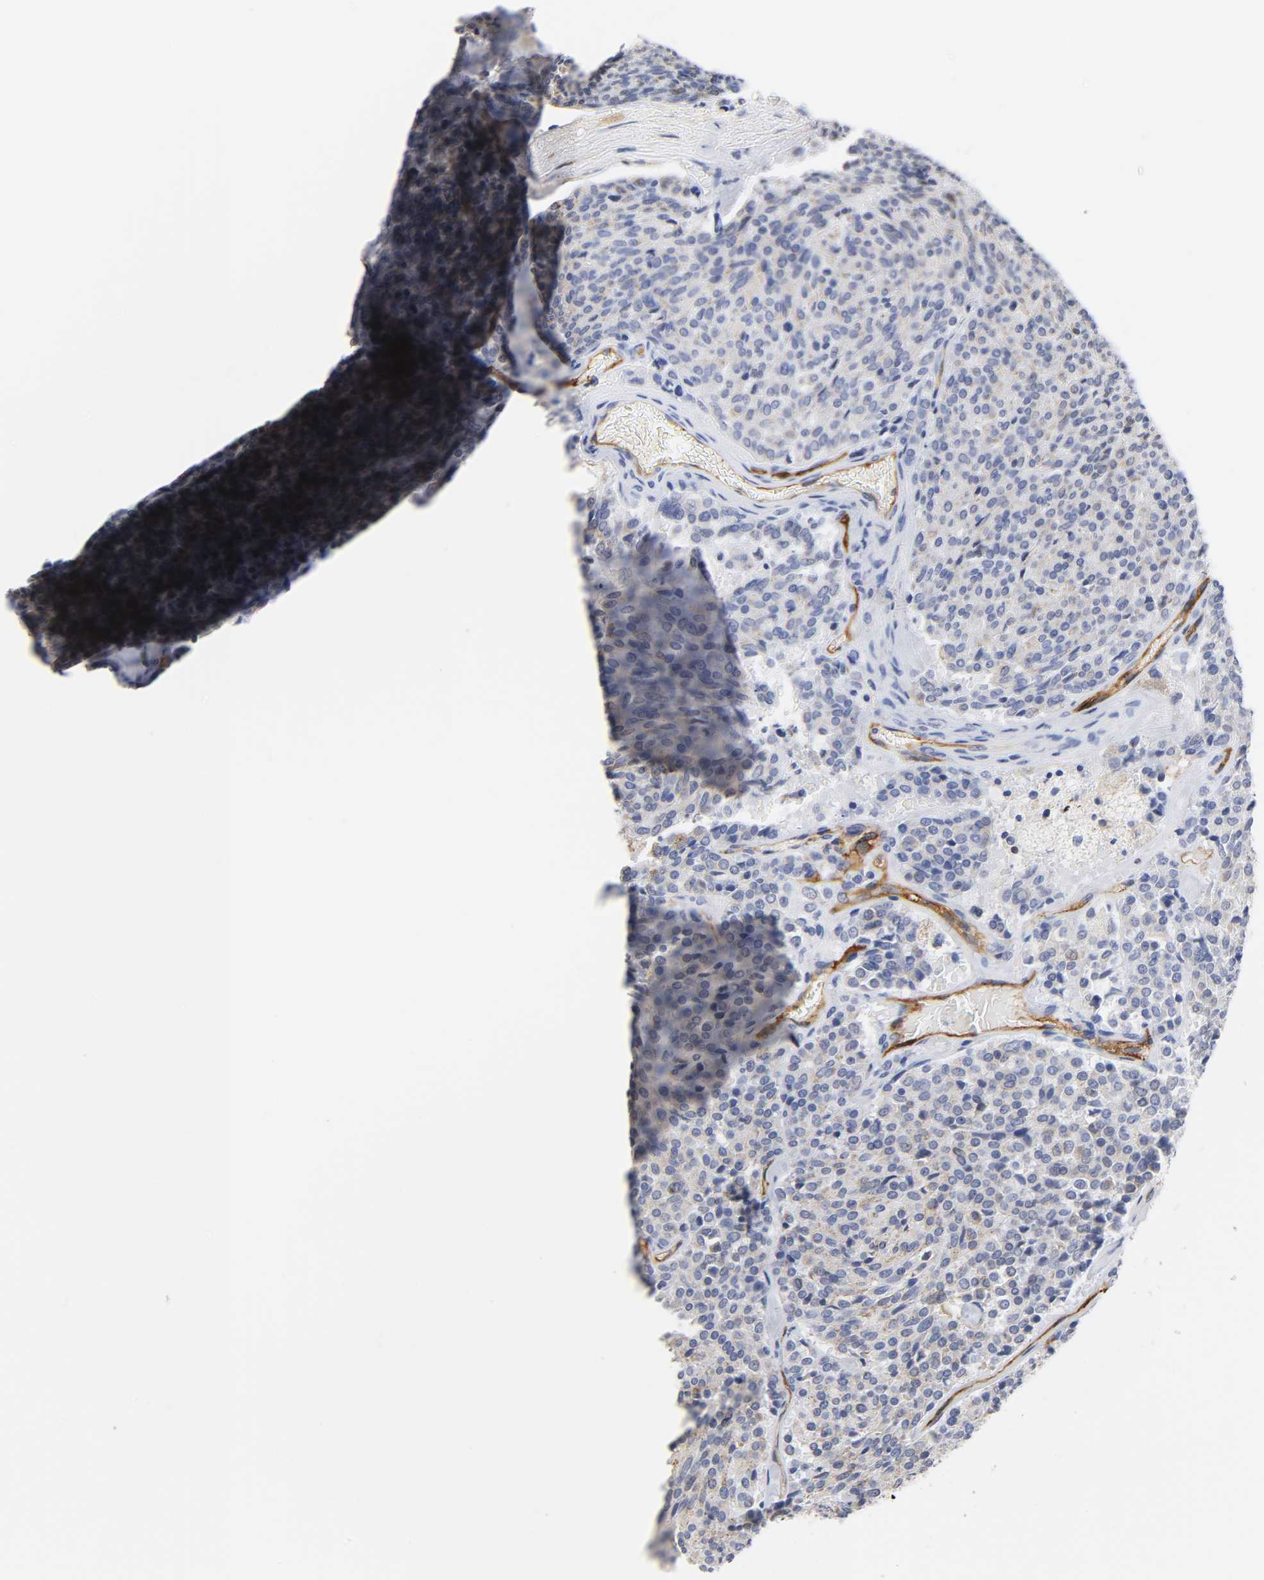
{"staining": {"intensity": "moderate", "quantity": "25%-75%", "location": "cytoplasmic/membranous"}, "tissue": "carcinoid", "cell_type": "Tumor cells", "image_type": "cancer", "snomed": [{"axis": "morphology", "description": "Carcinoid, malignant, NOS"}, {"axis": "topography", "description": "Pancreas"}], "caption": "IHC histopathology image of carcinoid stained for a protein (brown), which reveals medium levels of moderate cytoplasmic/membranous expression in about 25%-75% of tumor cells.", "gene": "ICAM1", "patient": {"sex": "female", "age": 54}}